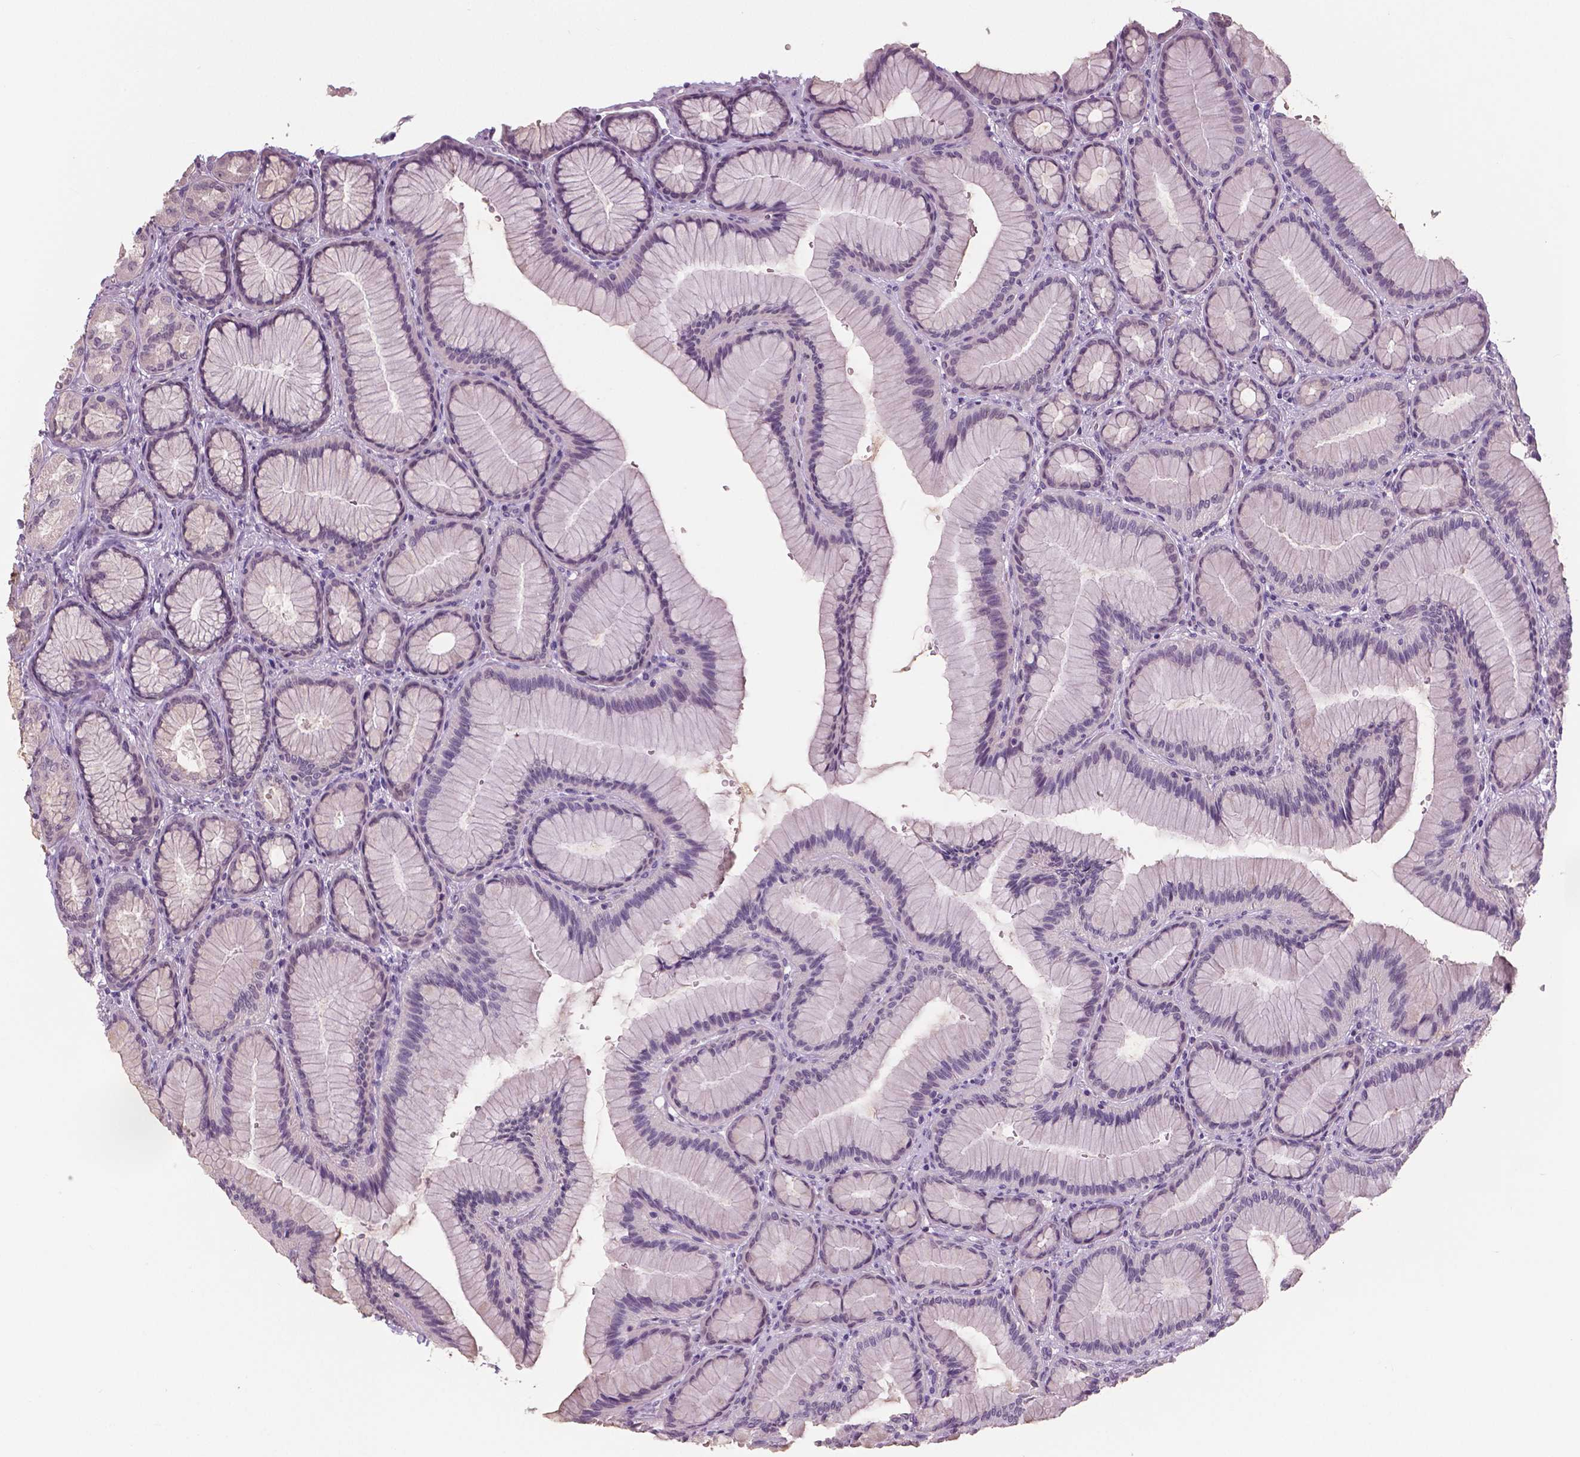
{"staining": {"intensity": "negative", "quantity": "none", "location": "none"}, "tissue": "stomach", "cell_type": "Glandular cells", "image_type": "normal", "snomed": [{"axis": "morphology", "description": "Normal tissue, NOS"}, {"axis": "morphology", "description": "Adenocarcinoma, NOS"}, {"axis": "morphology", "description": "Adenocarcinoma, High grade"}, {"axis": "topography", "description": "Stomach, upper"}, {"axis": "topography", "description": "Stomach"}], "caption": "High magnification brightfield microscopy of normal stomach stained with DAB (brown) and counterstained with hematoxylin (blue): glandular cells show no significant staining. The staining was performed using DAB (3,3'-diaminobenzidine) to visualize the protein expression in brown, while the nuclei were stained in blue with hematoxylin (Magnification: 20x).", "gene": "NECAB1", "patient": {"sex": "female", "age": 65}}